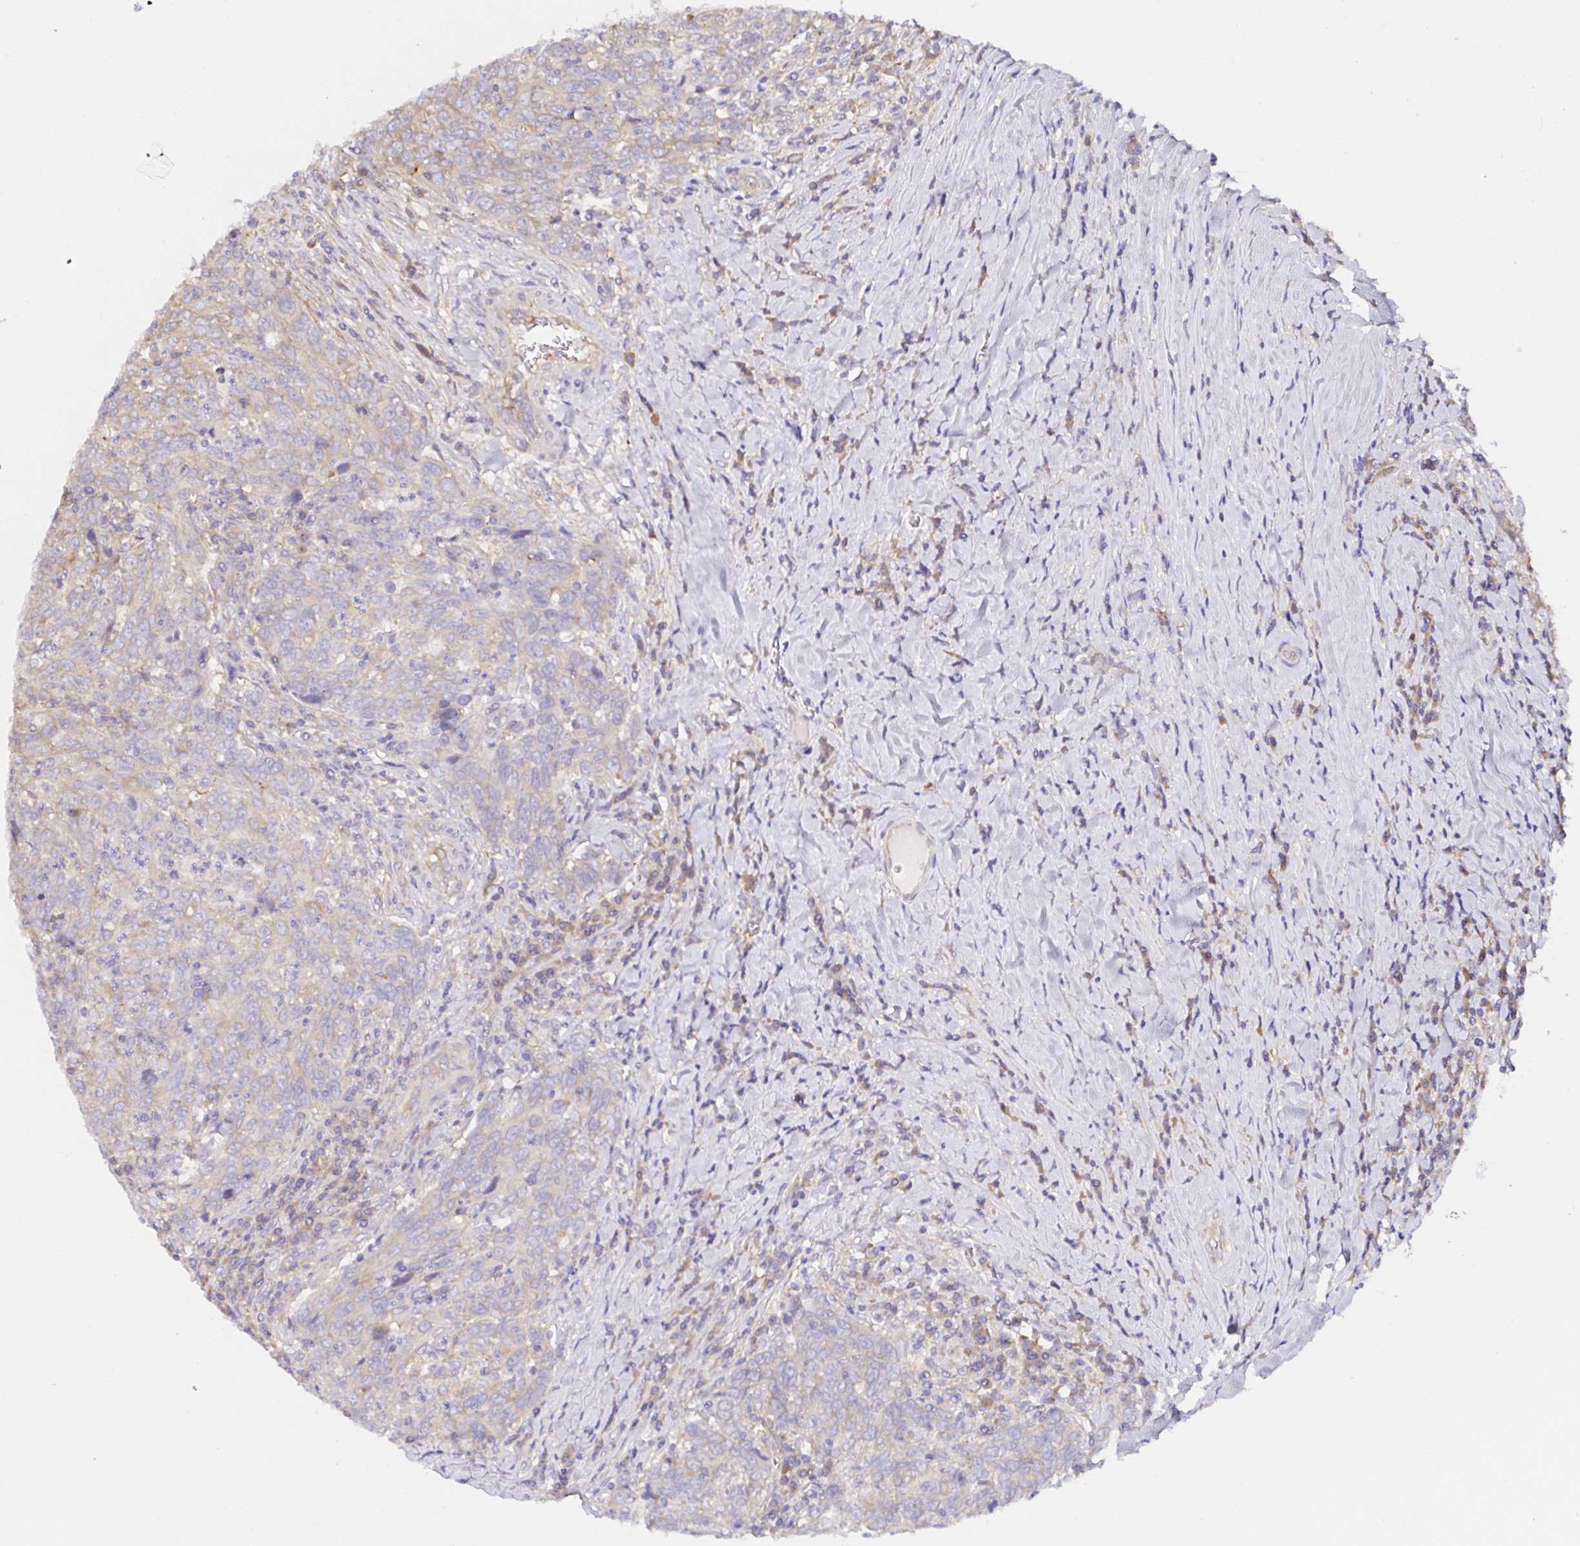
{"staining": {"intensity": "weak", "quantity": "25%-75%", "location": "cytoplasmic/membranous"}, "tissue": "breast cancer", "cell_type": "Tumor cells", "image_type": "cancer", "snomed": [{"axis": "morphology", "description": "Duct carcinoma"}, {"axis": "topography", "description": "Breast"}], "caption": "Tumor cells exhibit low levels of weak cytoplasmic/membranous expression in about 25%-75% of cells in human breast cancer.", "gene": "RSRP1", "patient": {"sex": "female", "age": 50}}